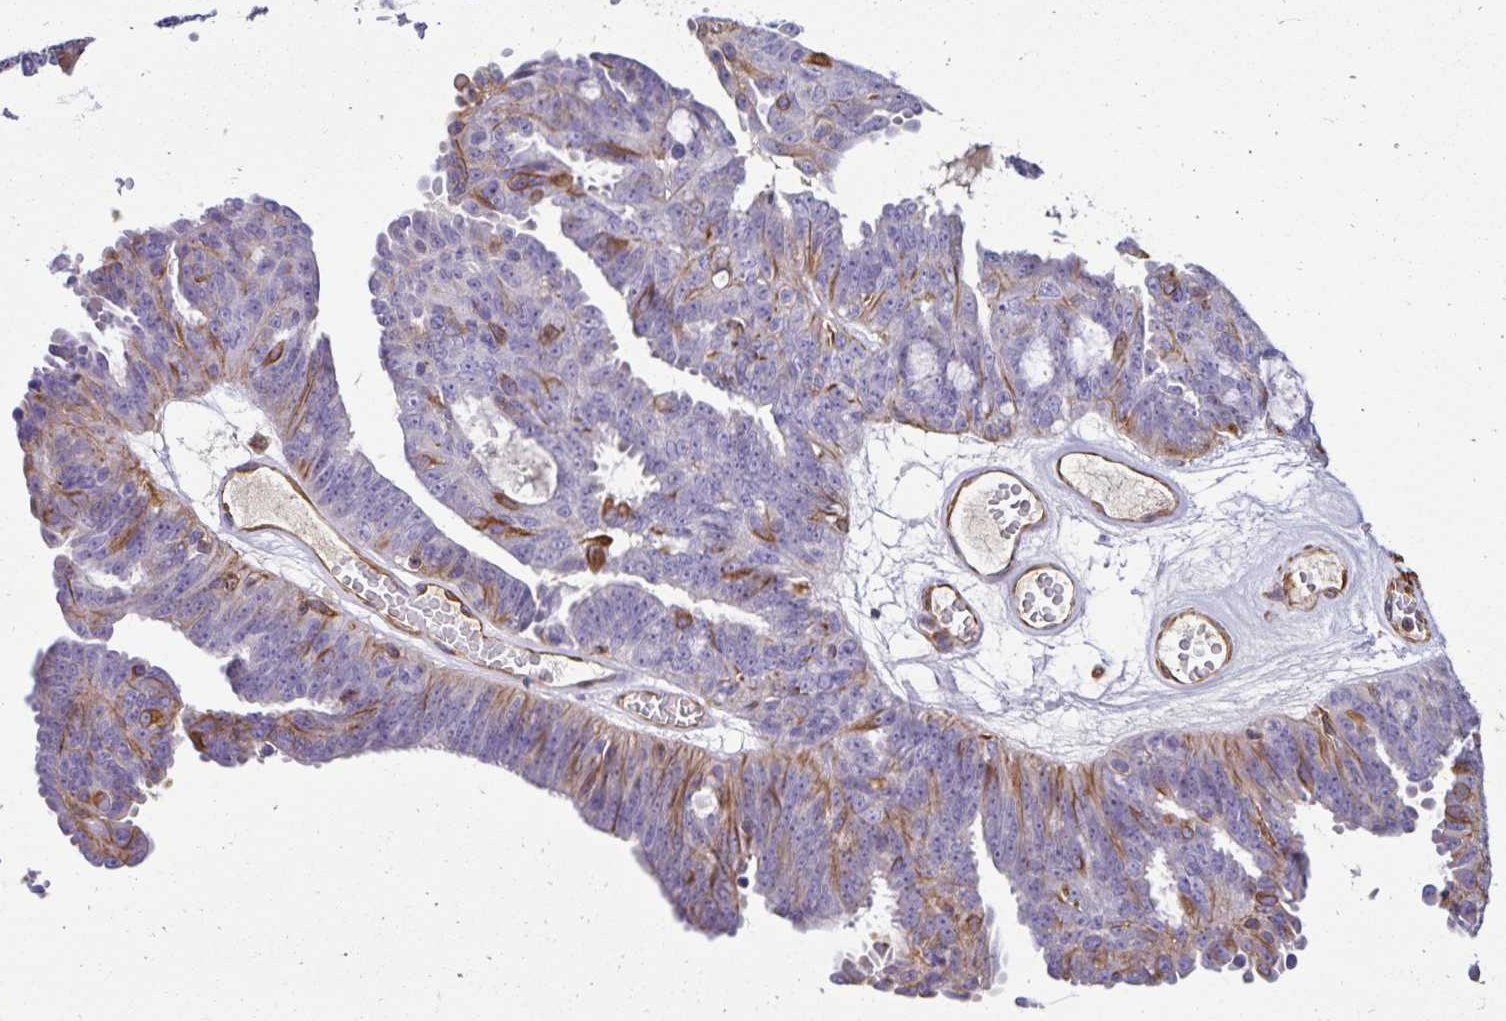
{"staining": {"intensity": "moderate", "quantity": "<25%", "location": "cytoplasmic/membranous"}, "tissue": "ovarian cancer", "cell_type": "Tumor cells", "image_type": "cancer", "snomed": [{"axis": "morphology", "description": "Cystadenocarcinoma, serous, NOS"}, {"axis": "topography", "description": "Ovary"}], "caption": "Immunohistochemistry (IHC) micrograph of neoplastic tissue: human ovarian cancer stained using immunohistochemistry (IHC) demonstrates low levels of moderate protein expression localized specifically in the cytoplasmic/membranous of tumor cells, appearing as a cytoplasmic/membranous brown color.", "gene": "TRPV6", "patient": {"sex": "female", "age": 71}}